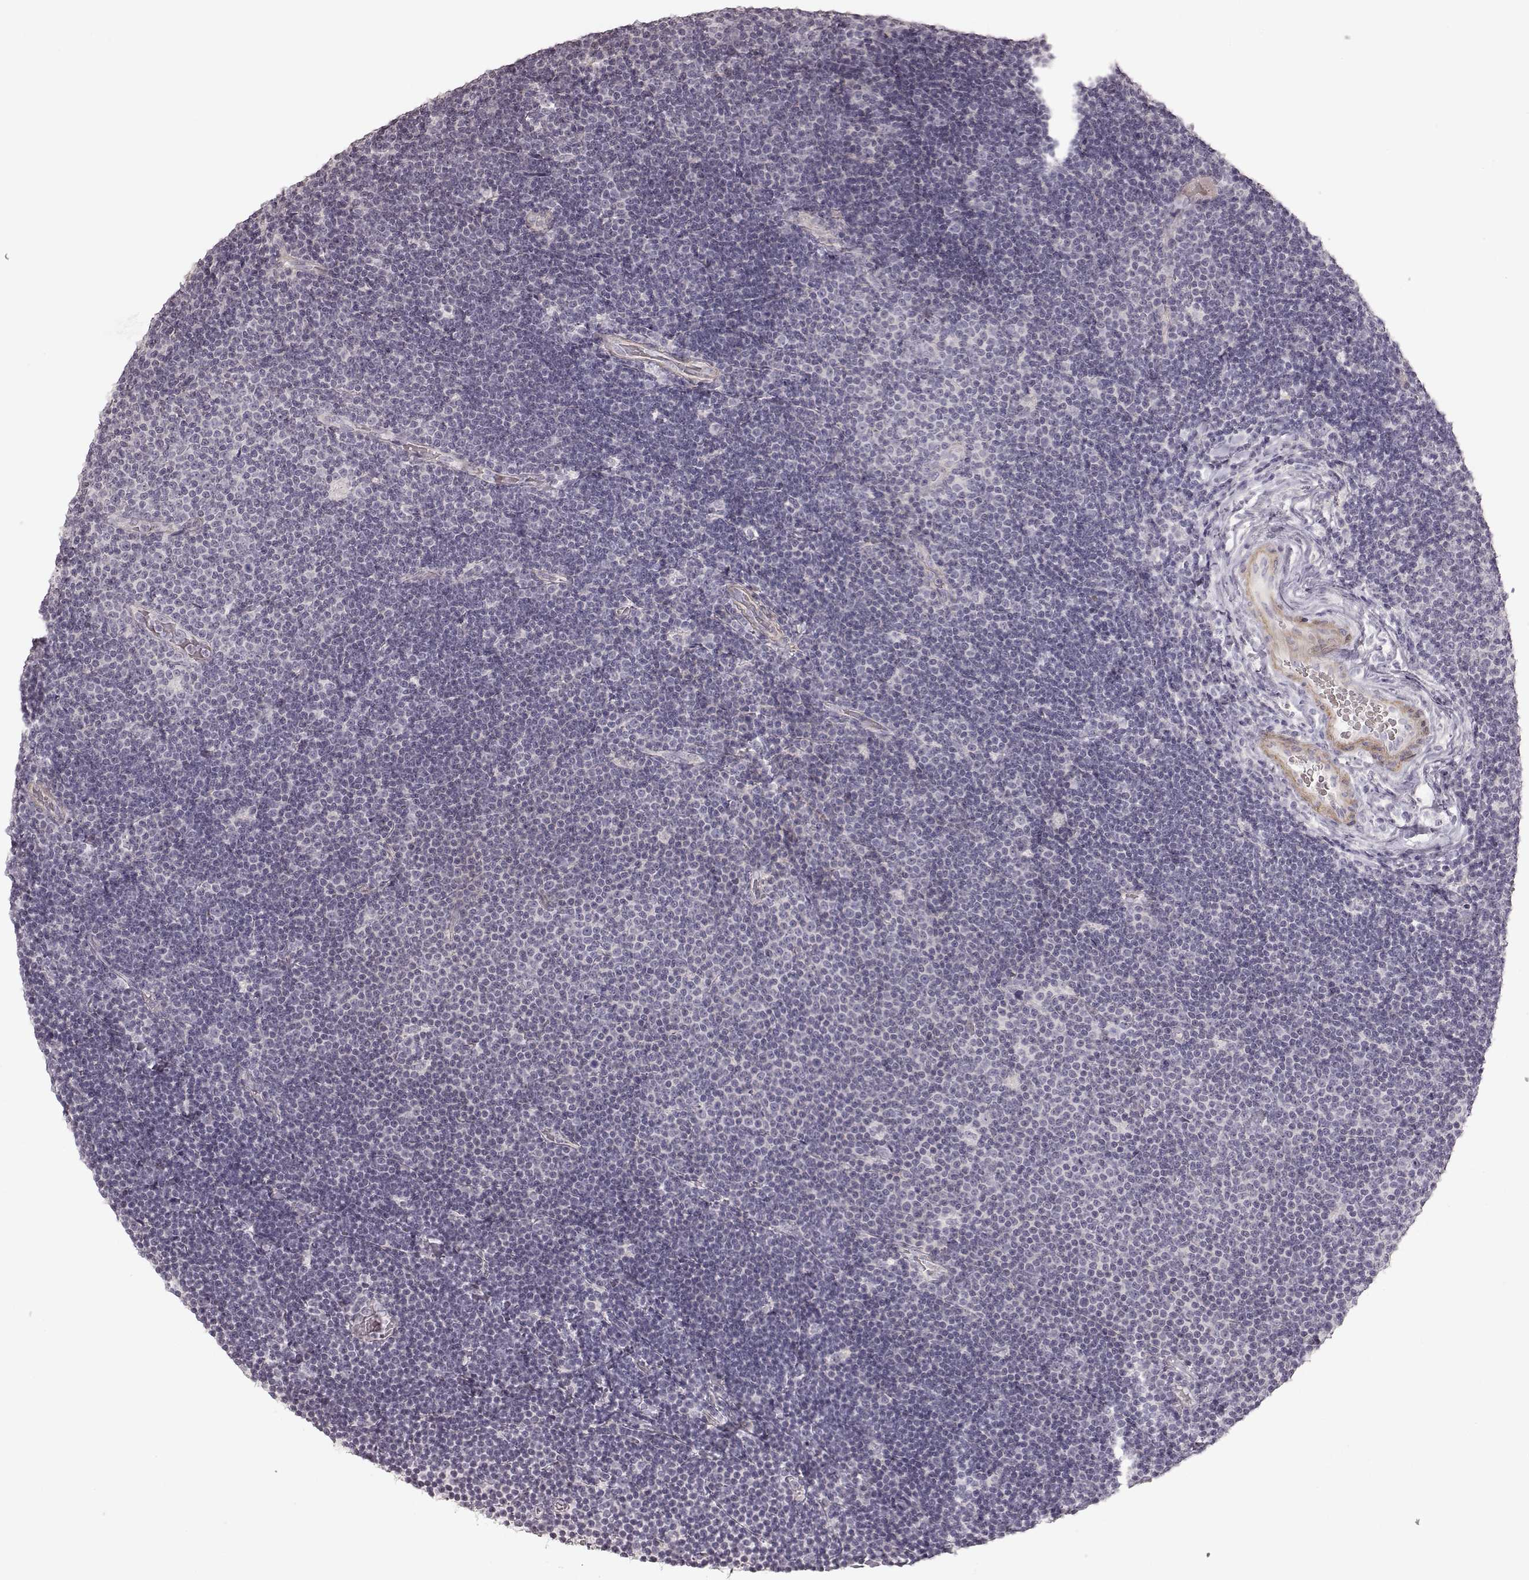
{"staining": {"intensity": "negative", "quantity": "none", "location": "none"}, "tissue": "lymphoma", "cell_type": "Tumor cells", "image_type": "cancer", "snomed": [{"axis": "morphology", "description": "Malignant lymphoma, non-Hodgkin's type, Low grade"}, {"axis": "topography", "description": "Brain"}], "caption": "Protein analysis of lymphoma shows no significant positivity in tumor cells. (DAB (3,3'-diaminobenzidine) immunohistochemistry visualized using brightfield microscopy, high magnification).", "gene": "PRLHR", "patient": {"sex": "female", "age": 66}}